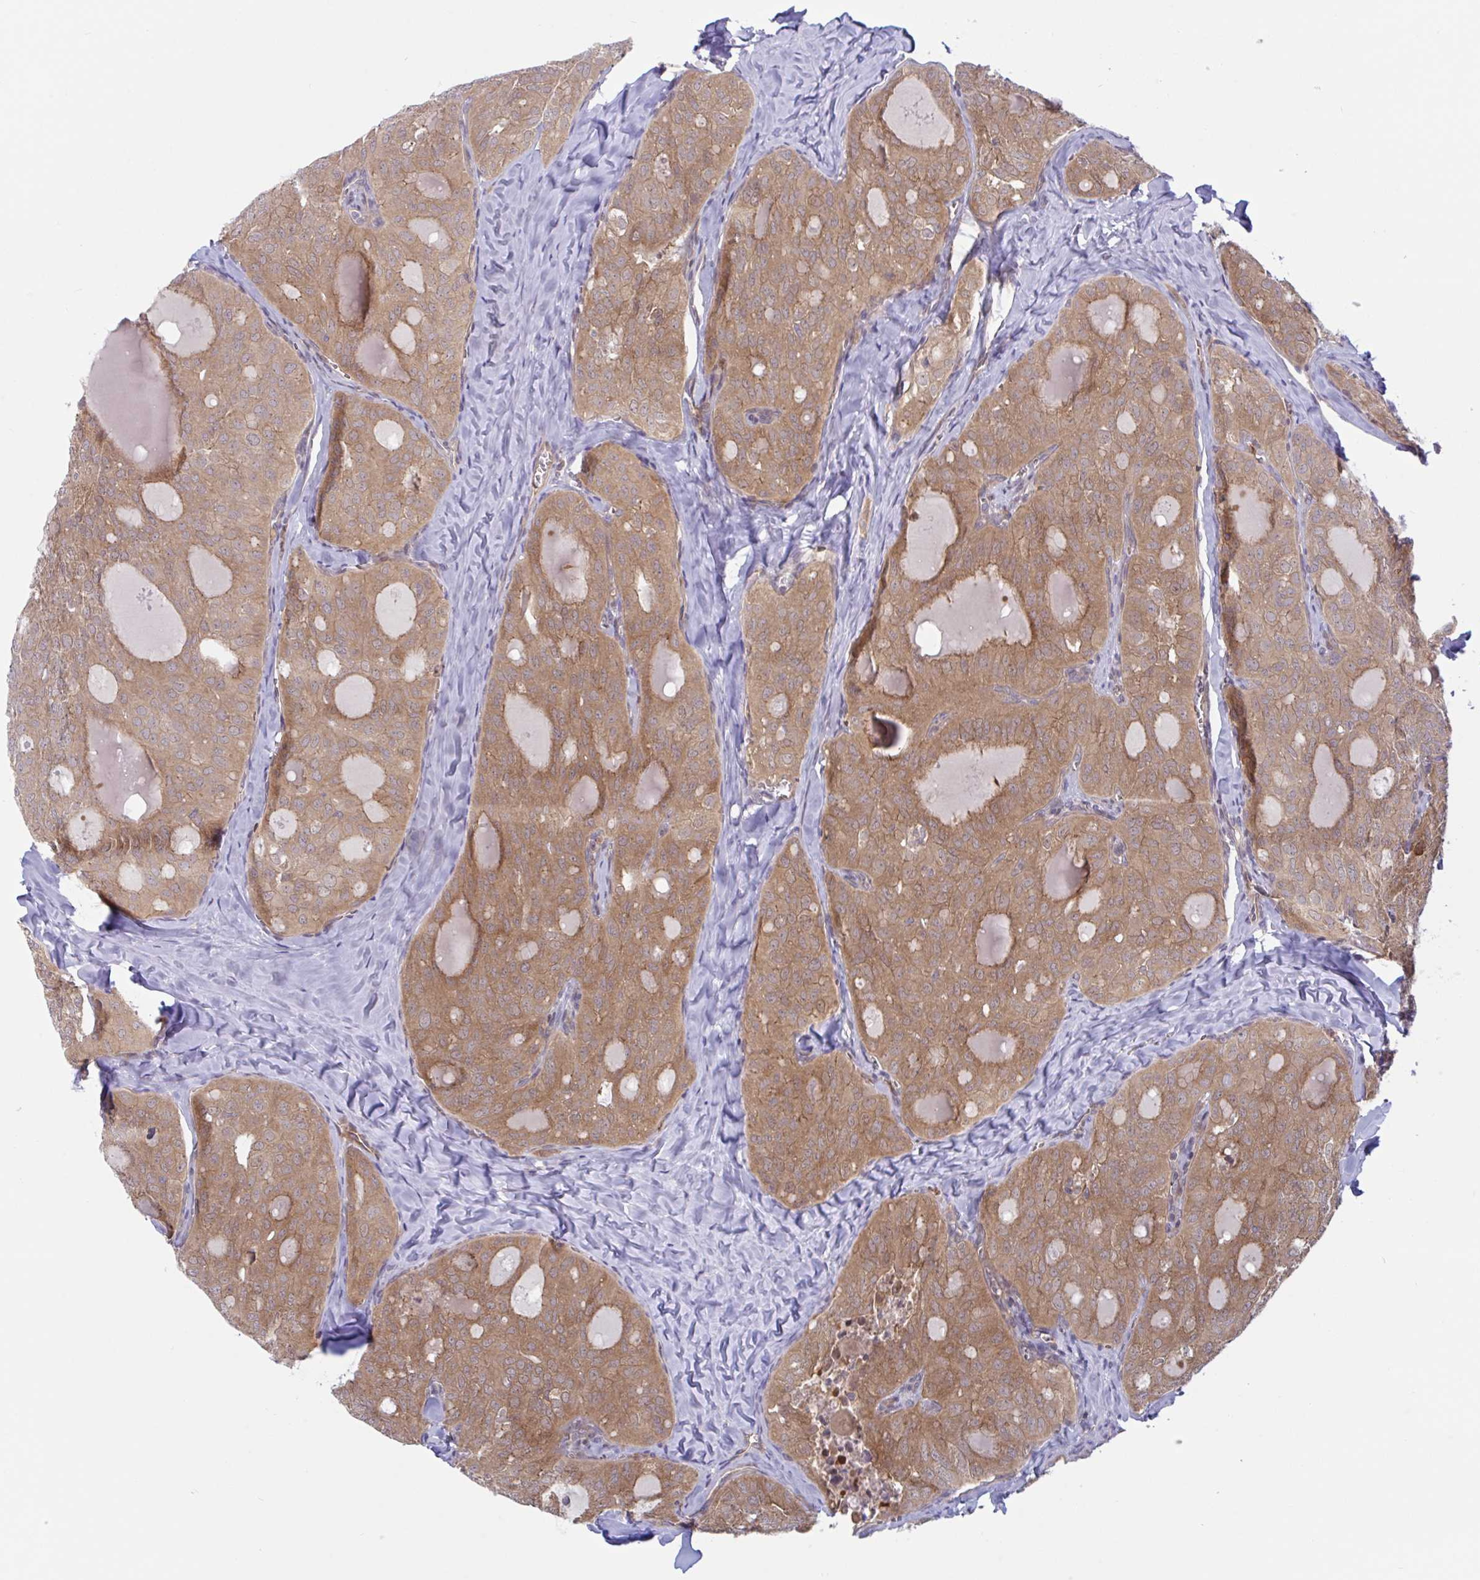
{"staining": {"intensity": "moderate", "quantity": ">75%", "location": "cytoplasmic/membranous,nuclear"}, "tissue": "thyroid cancer", "cell_type": "Tumor cells", "image_type": "cancer", "snomed": [{"axis": "morphology", "description": "Follicular adenoma carcinoma, NOS"}, {"axis": "topography", "description": "Thyroid gland"}], "caption": "An immunohistochemistry histopathology image of tumor tissue is shown. Protein staining in brown highlights moderate cytoplasmic/membranous and nuclear positivity in thyroid follicular adenoma carcinoma within tumor cells.", "gene": "LMNTD2", "patient": {"sex": "male", "age": 75}}